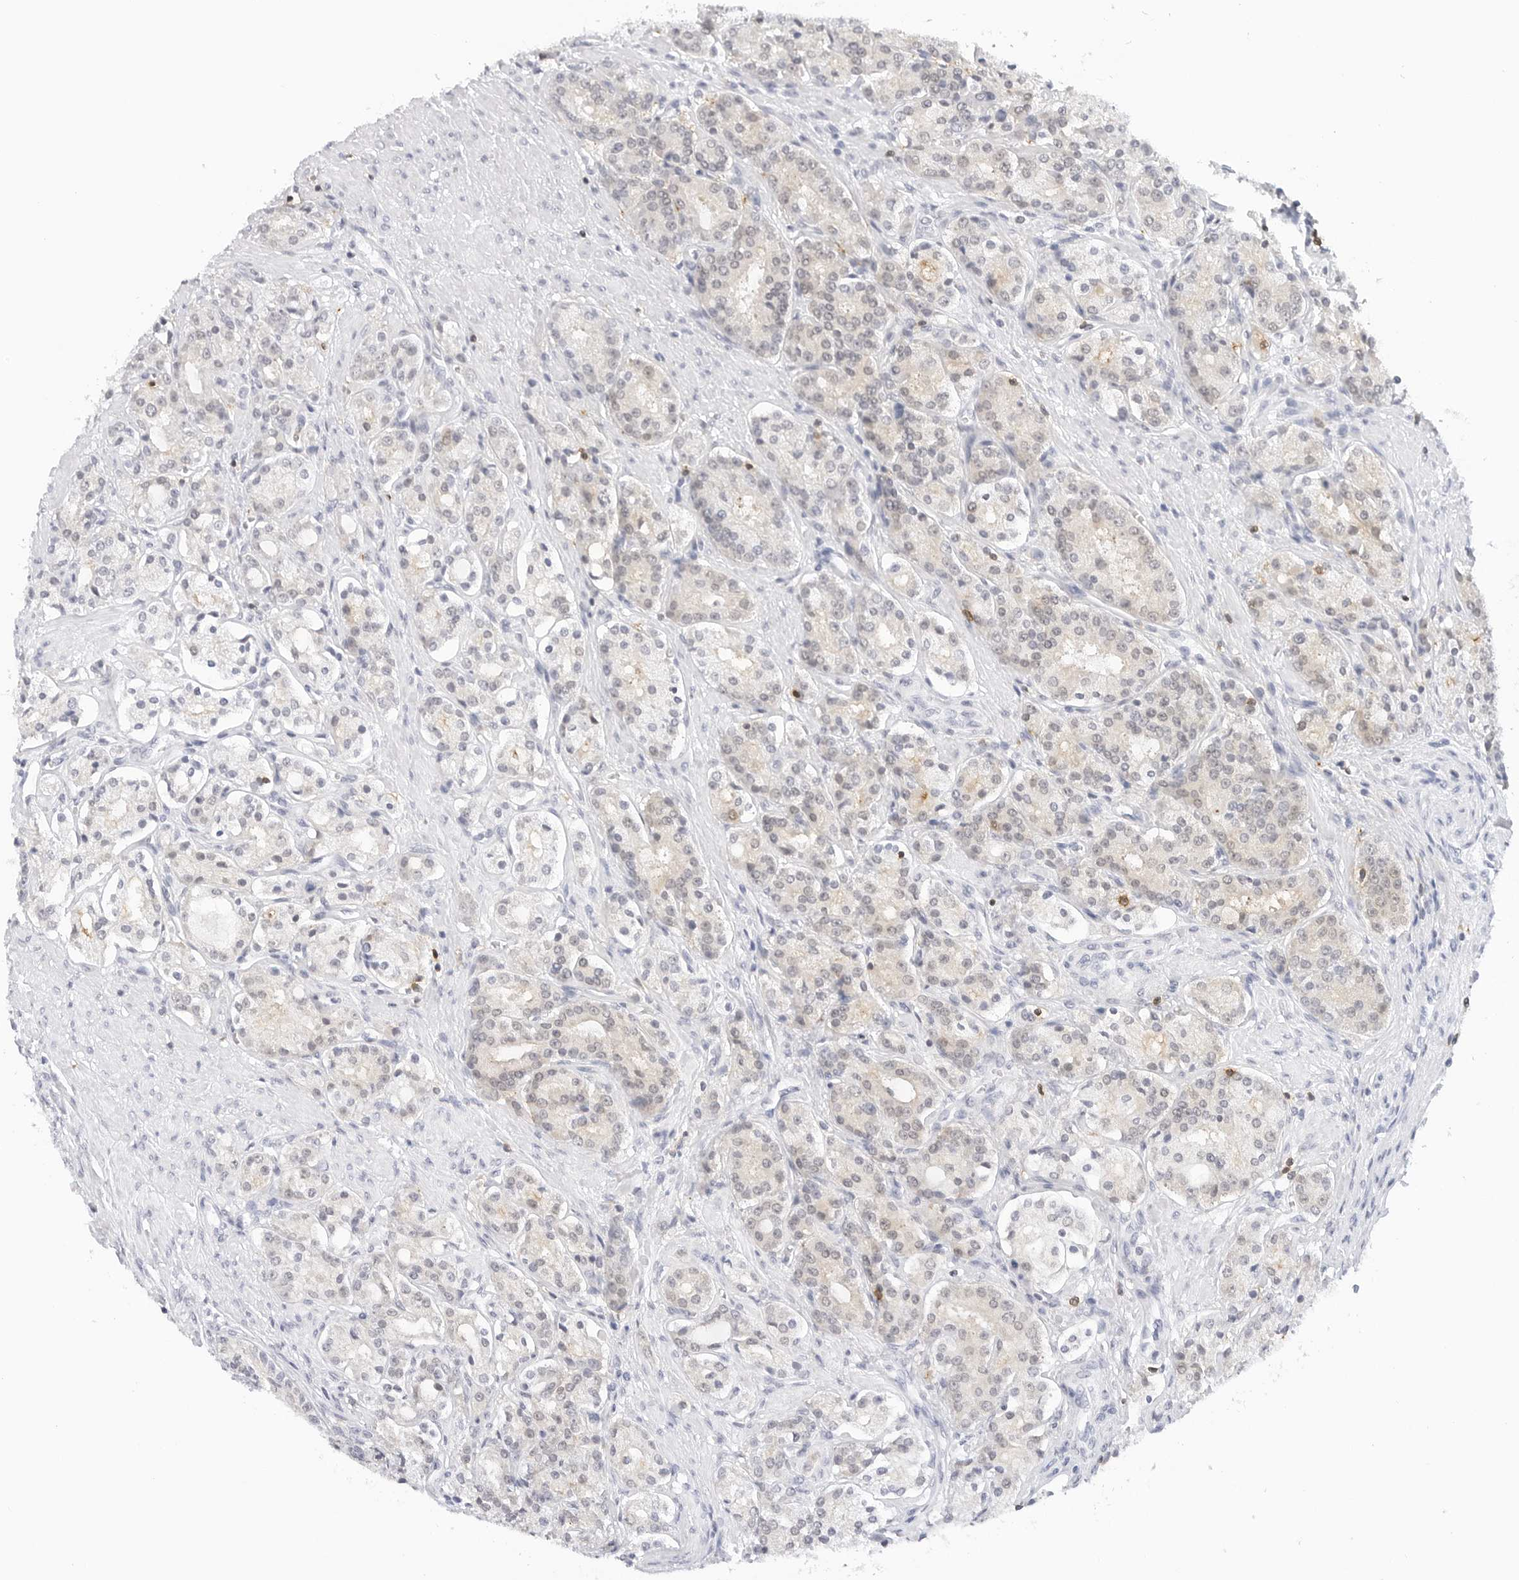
{"staining": {"intensity": "weak", "quantity": "<25%", "location": "cytoplasmic/membranous"}, "tissue": "prostate cancer", "cell_type": "Tumor cells", "image_type": "cancer", "snomed": [{"axis": "morphology", "description": "Adenocarcinoma, High grade"}, {"axis": "topography", "description": "Prostate"}], "caption": "IHC of adenocarcinoma (high-grade) (prostate) demonstrates no staining in tumor cells.", "gene": "SLC9A3R1", "patient": {"sex": "male", "age": 60}}